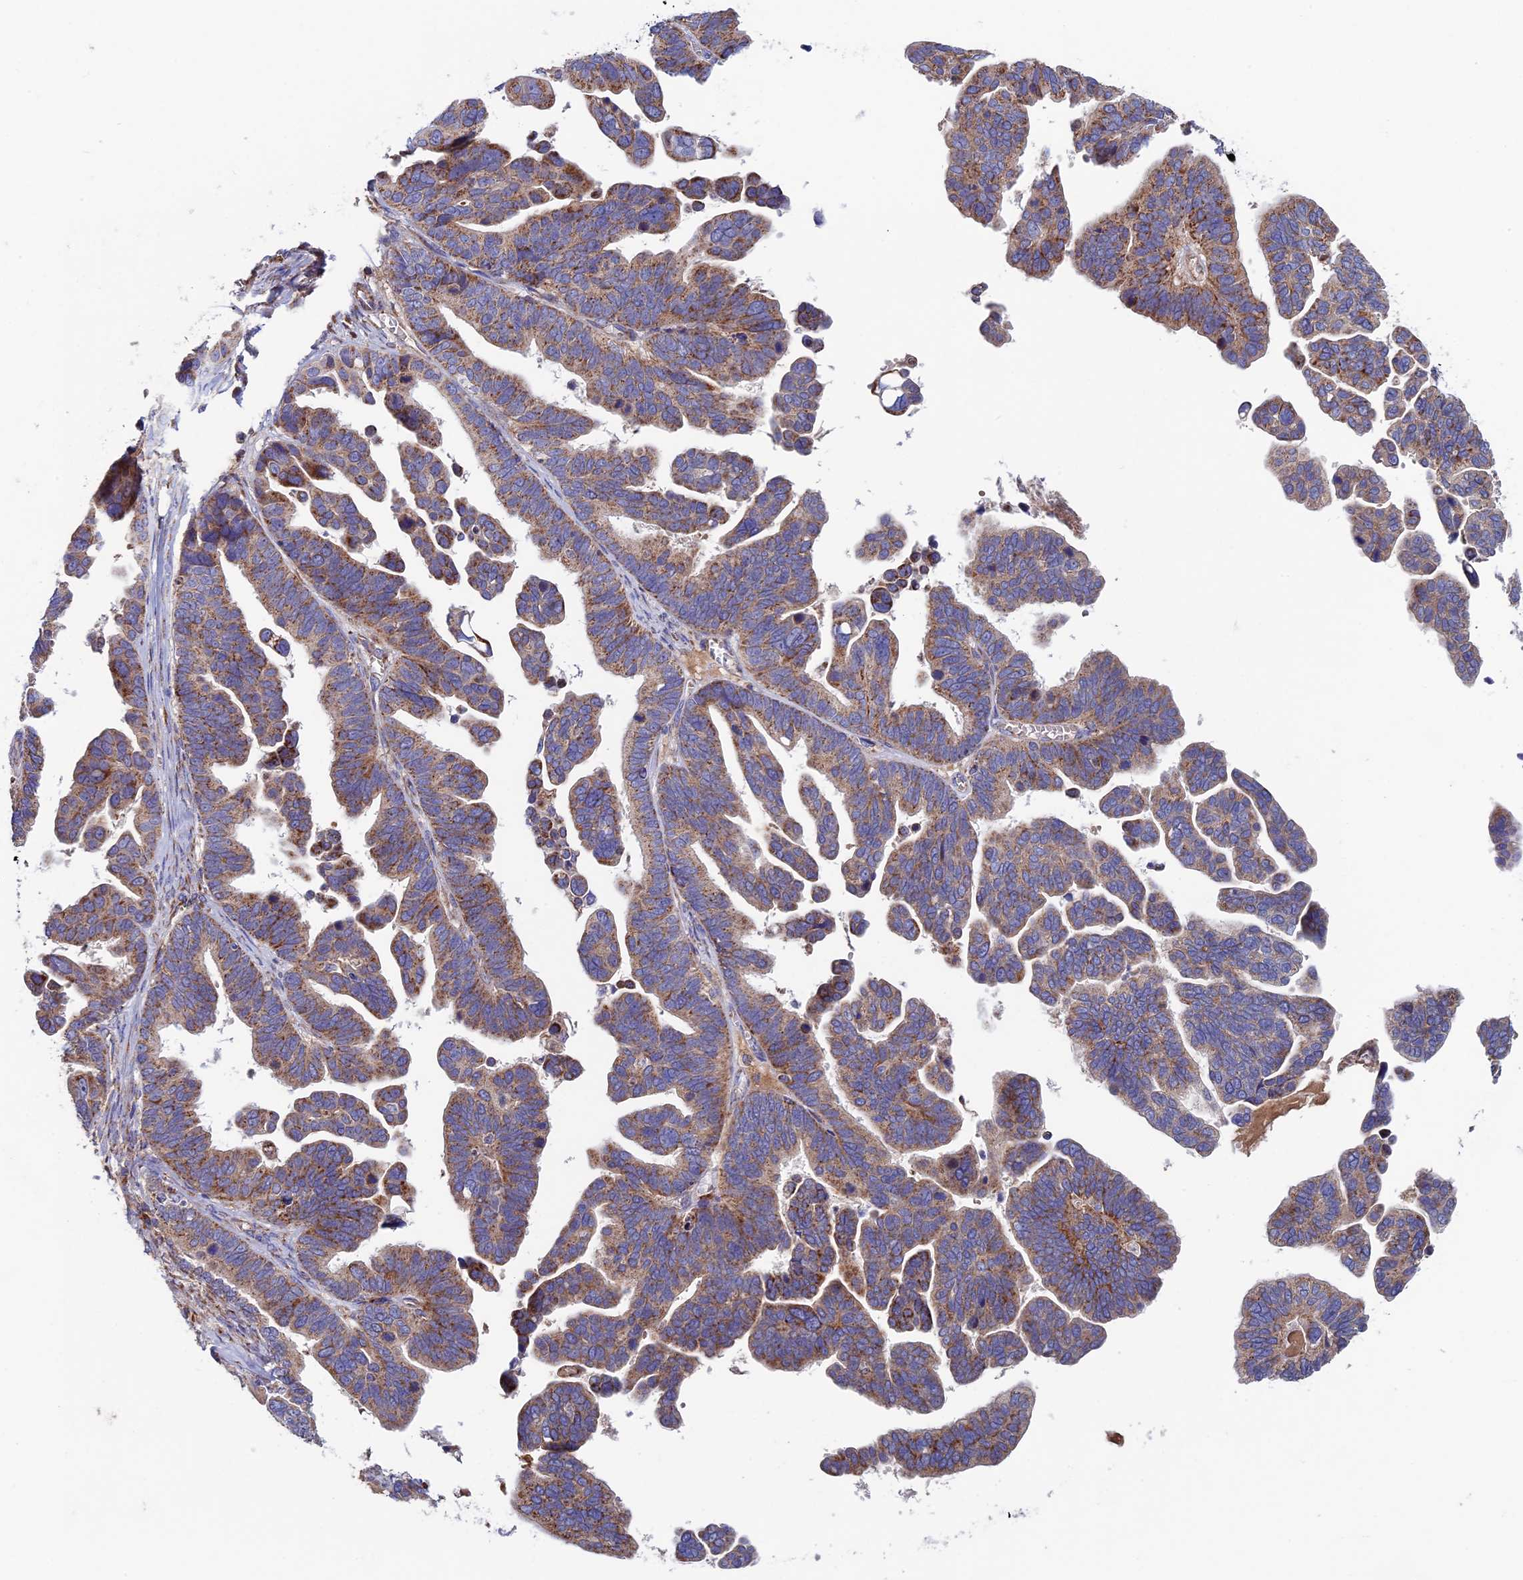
{"staining": {"intensity": "moderate", "quantity": ">75%", "location": "cytoplasmic/membranous"}, "tissue": "ovarian cancer", "cell_type": "Tumor cells", "image_type": "cancer", "snomed": [{"axis": "morphology", "description": "Cystadenocarcinoma, serous, NOS"}, {"axis": "topography", "description": "Ovary"}], "caption": "Ovarian cancer was stained to show a protein in brown. There is medium levels of moderate cytoplasmic/membranous staining in about >75% of tumor cells.", "gene": "SLC15A5", "patient": {"sex": "female", "age": 56}}